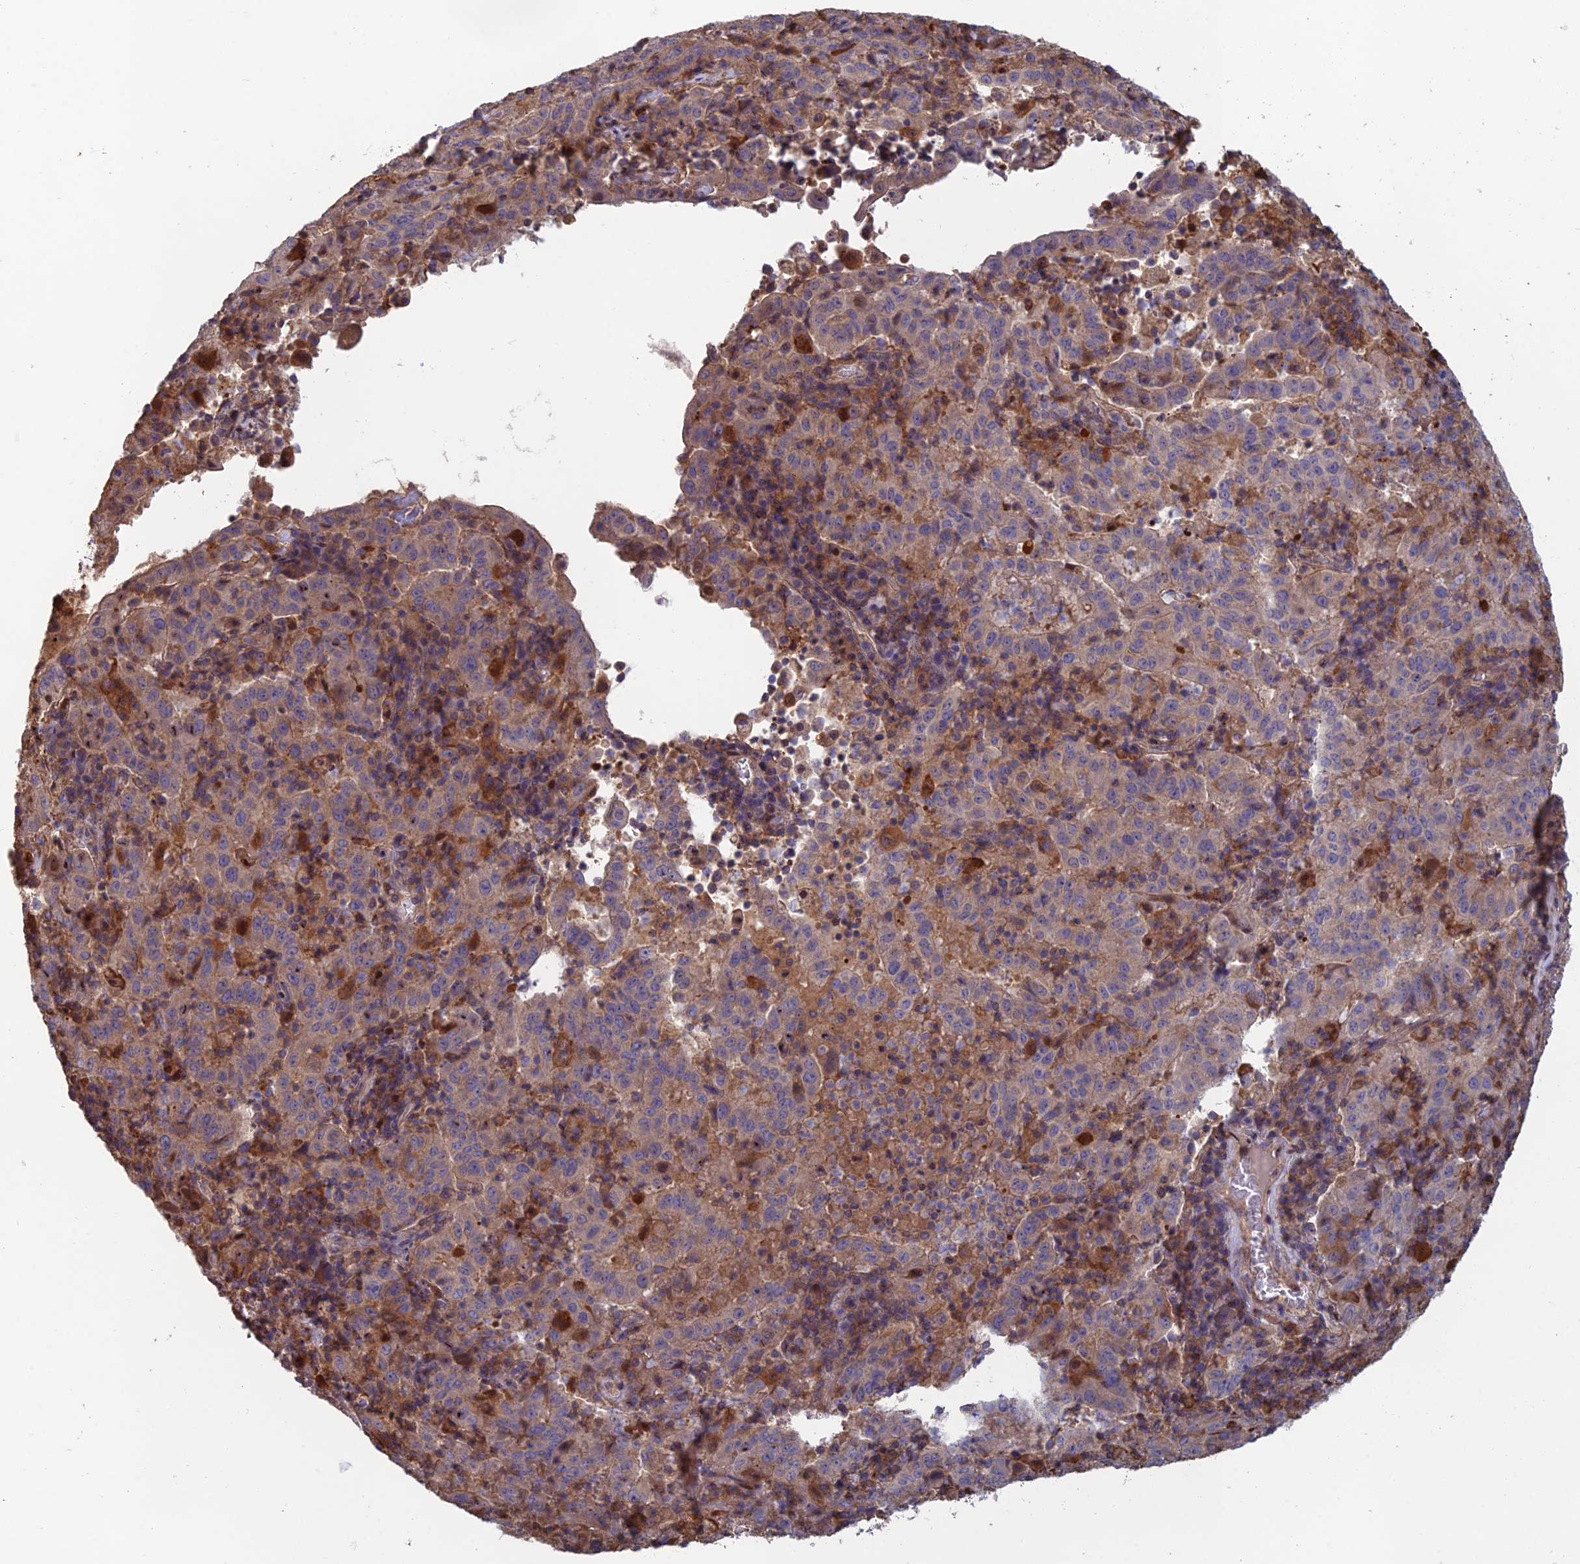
{"staining": {"intensity": "weak", "quantity": "<25%", "location": "cytoplasmic/membranous"}, "tissue": "pancreatic cancer", "cell_type": "Tumor cells", "image_type": "cancer", "snomed": [{"axis": "morphology", "description": "Adenocarcinoma, NOS"}, {"axis": "topography", "description": "Pancreas"}], "caption": "This is an immunohistochemistry (IHC) photomicrograph of pancreatic adenocarcinoma. There is no staining in tumor cells.", "gene": "C15orf62", "patient": {"sex": "male", "age": 63}}